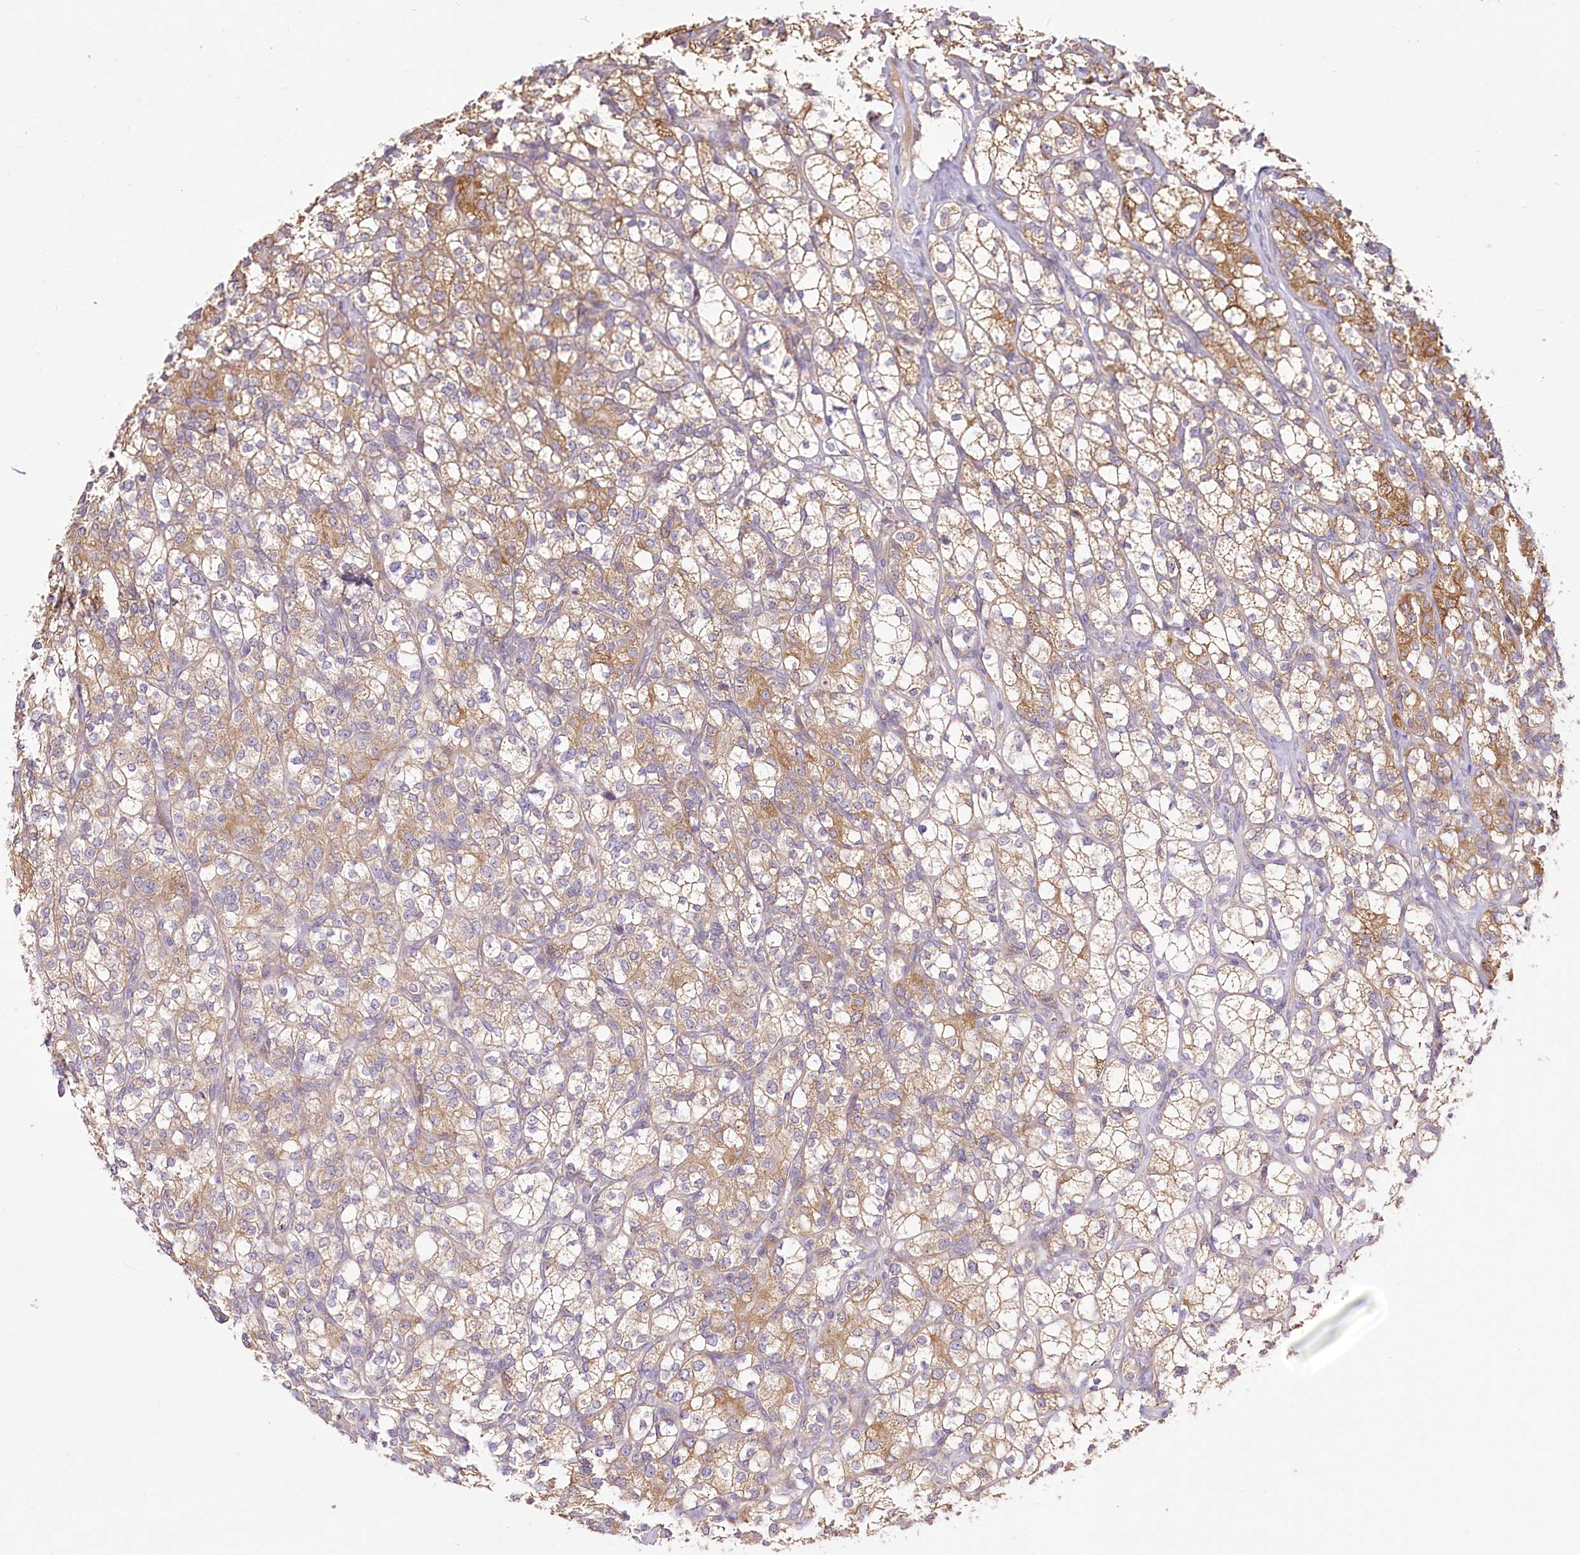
{"staining": {"intensity": "moderate", "quantity": ">75%", "location": "cytoplasmic/membranous"}, "tissue": "renal cancer", "cell_type": "Tumor cells", "image_type": "cancer", "snomed": [{"axis": "morphology", "description": "Adenocarcinoma, NOS"}, {"axis": "topography", "description": "Kidney"}], "caption": "Moderate cytoplasmic/membranous positivity for a protein is appreciated in about >75% of tumor cells of adenocarcinoma (renal) using immunohistochemistry (IHC).", "gene": "PYROXD1", "patient": {"sex": "male", "age": 77}}